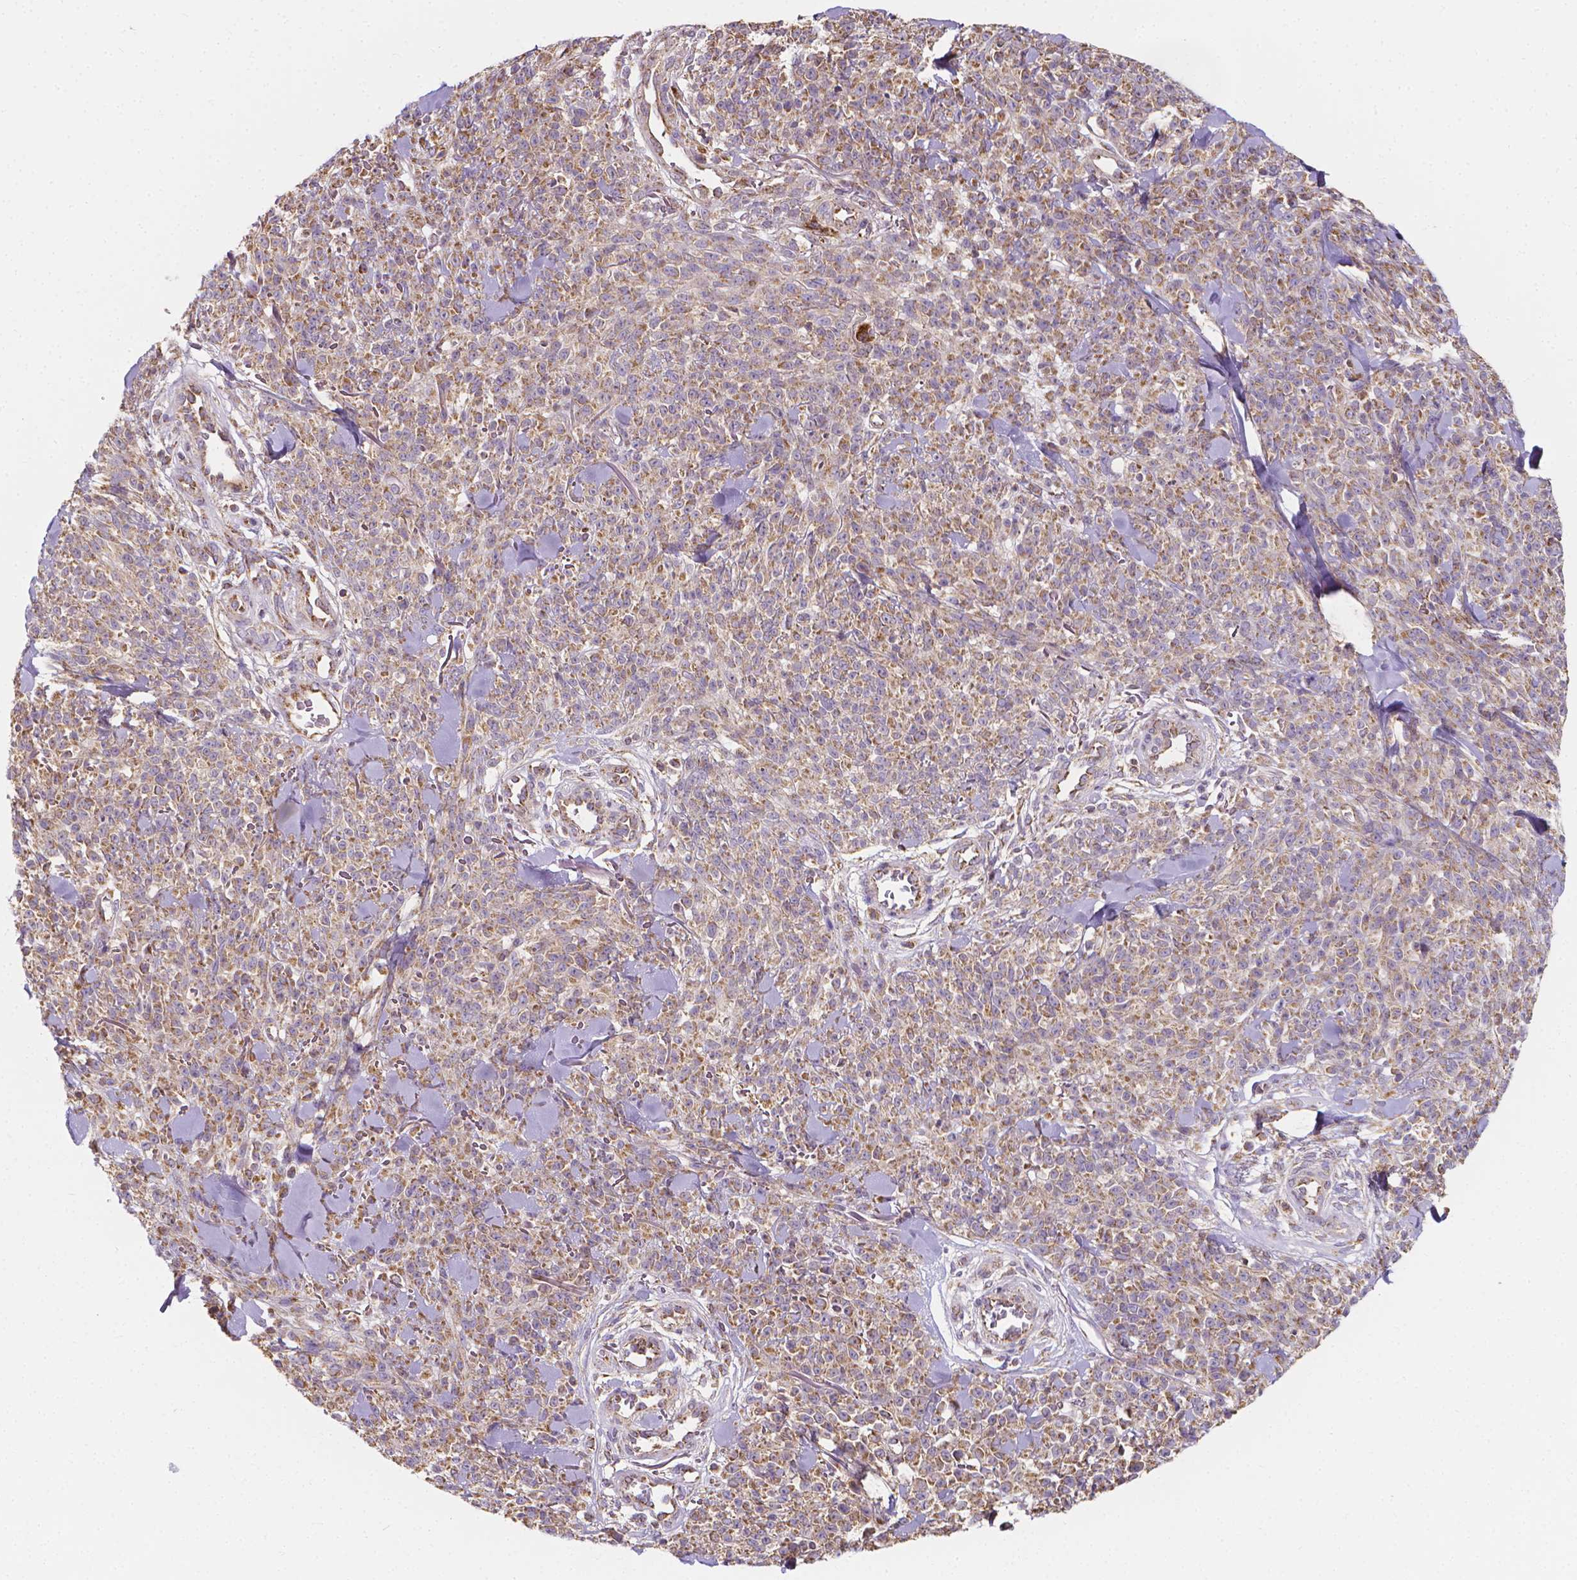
{"staining": {"intensity": "weak", "quantity": ">75%", "location": "cytoplasmic/membranous"}, "tissue": "melanoma", "cell_type": "Tumor cells", "image_type": "cancer", "snomed": [{"axis": "morphology", "description": "Malignant melanoma, NOS"}, {"axis": "topography", "description": "Skin"}, {"axis": "topography", "description": "Skin of trunk"}], "caption": "This is an image of immunohistochemistry staining of malignant melanoma, which shows weak positivity in the cytoplasmic/membranous of tumor cells.", "gene": "SNCAIP", "patient": {"sex": "male", "age": 74}}